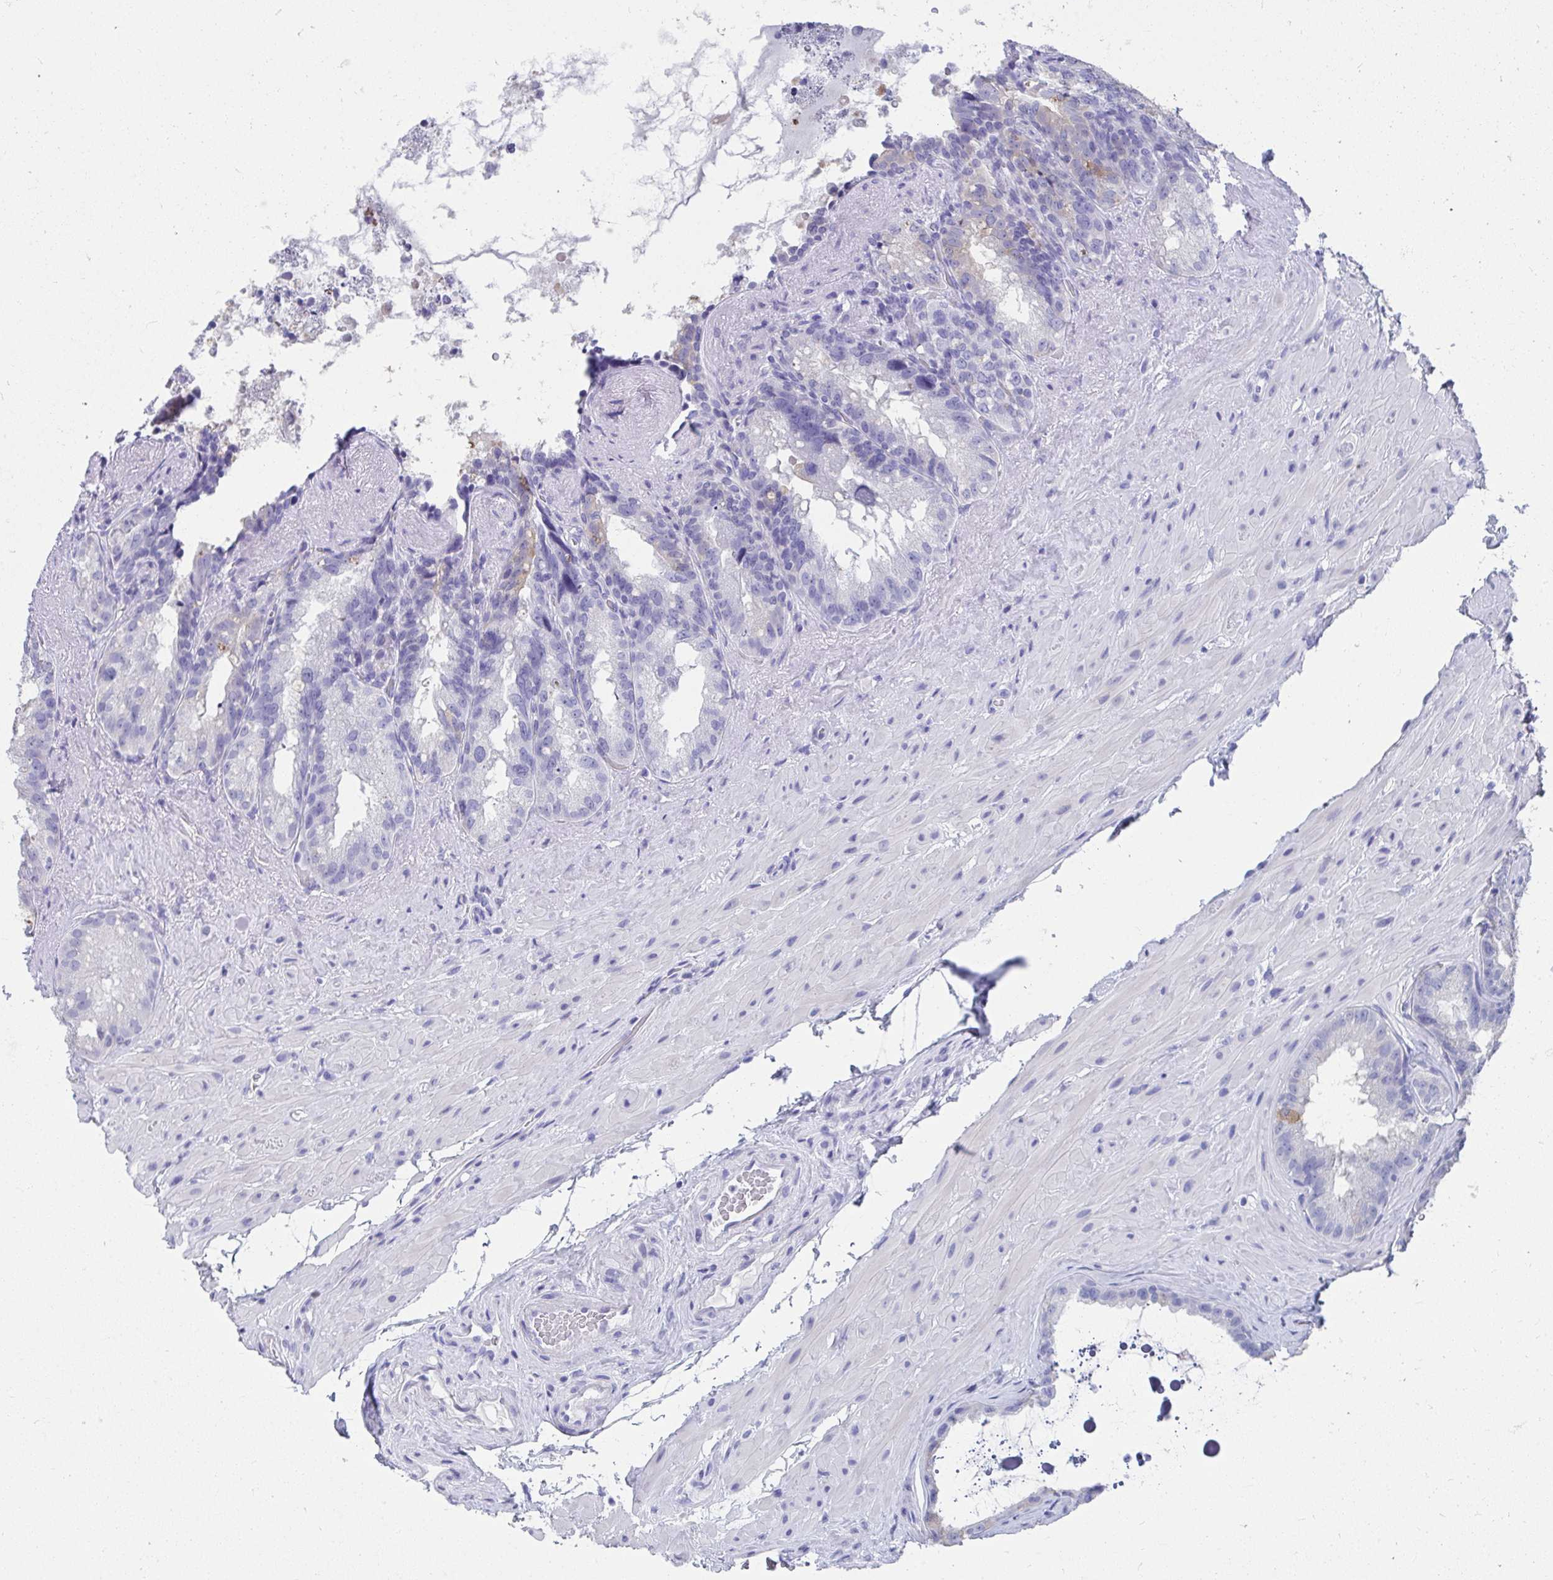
{"staining": {"intensity": "negative", "quantity": "none", "location": "none"}, "tissue": "seminal vesicle", "cell_type": "Glandular cells", "image_type": "normal", "snomed": [{"axis": "morphology", "description": "Normal tissue, NOS"}, {"axis": "topography", "description": "Seminal veicle"}], "caption": "This histopathology image is of benign seminal vesicle stained with IHC to label a protein in brown with the nuclei are counter-stained blue. There is no positivity in glandular cells. Nuclei are stained in blue.", "gene": "HGD", "patient": {"sex": "male", "age": 60}}